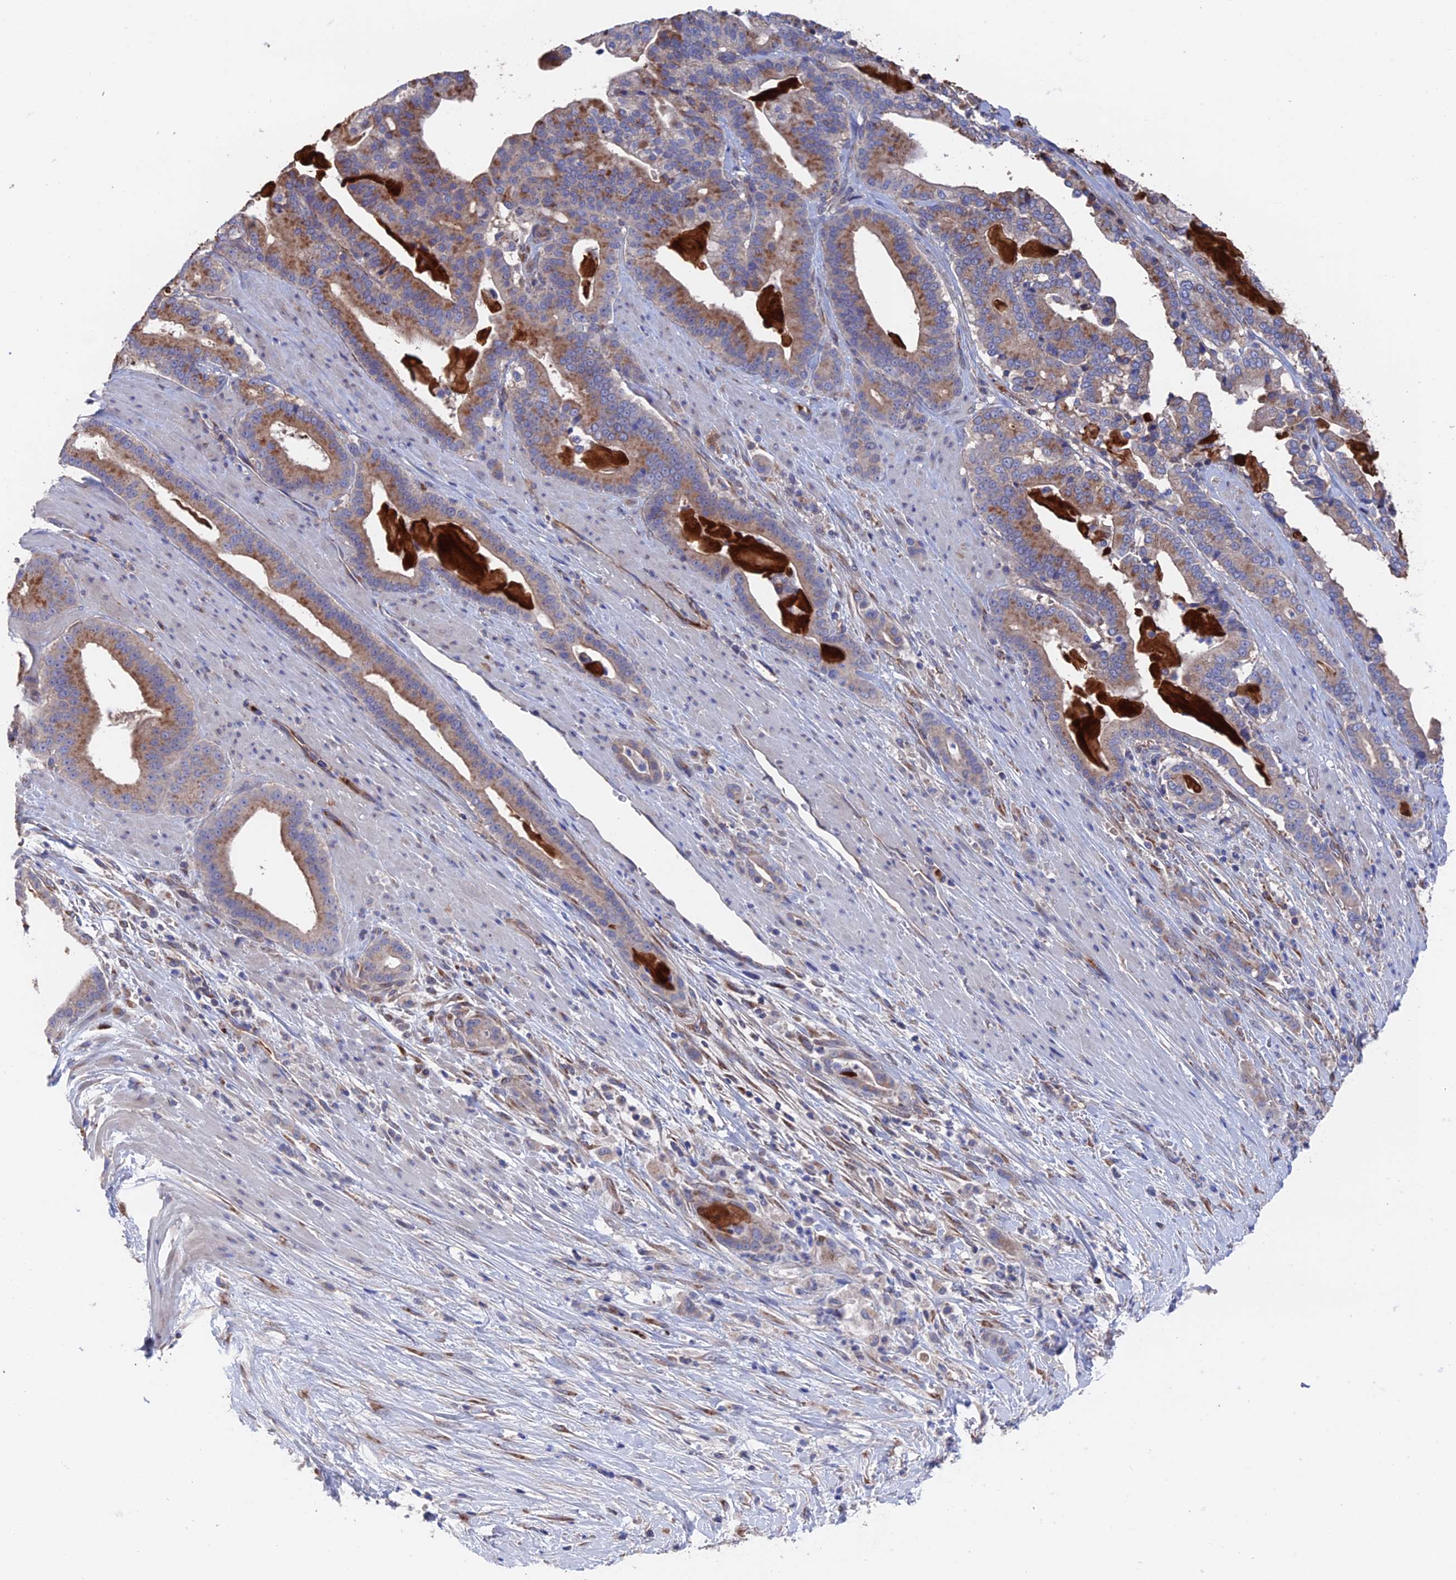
{"staining": {"intensity": "moderate", "quantity": ">75%", "location": "cytoplasmic/membranous"}, "tissue": "pancreatic cancer", "cell_type": "Tumor cells", "image_type": "cancer", "snomed": [{"axis": "morphology", "description": "Adenocarcinoma, NOS"}, {"axis": "topography", "description": "Pancreas"}], "caption": "About >75% of tumor cells in human pancreatic adenocarcinoma reveal moderate cytoplasmic/membranous protein expression as visualized by brown immunohistochemical staining.", "gene": "HPF1", "patient": {"sex": "male", "age": 63}}